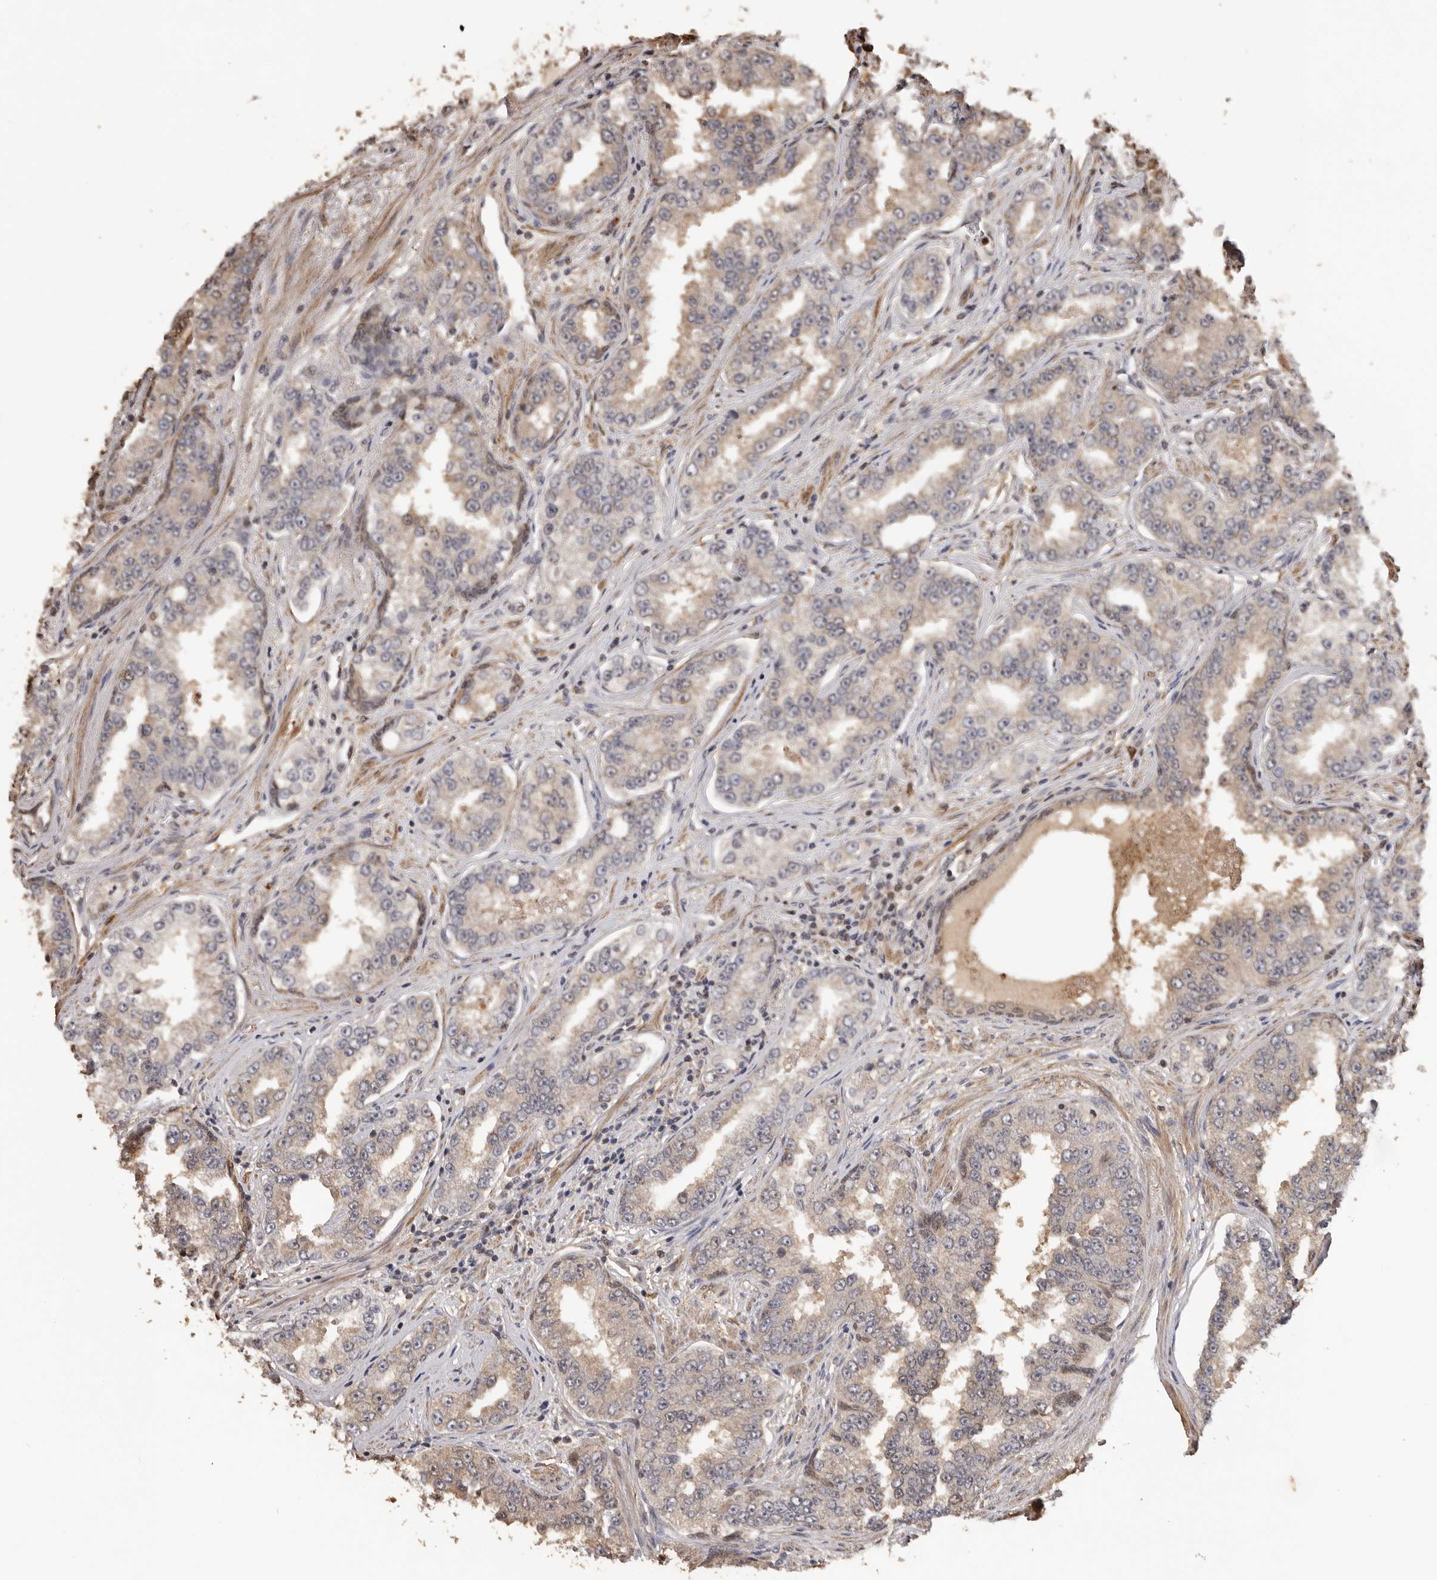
{"staining": {"intensity": "weak", "quantity": "<25%", "location": "cytoplasmic/membranous"}, "tissue": "prostate cancer", "cell_type": "Tumor cells", "image_type": "cancer", "snomed": [{"axis": "morphology", "description": "Normal tissue, NOS"}, {"axis": "morphology", "description": "Adenocarcinoma, High grade"}, {"axis": "topography", "description": "Prostate"}], "caption": "Tumor cells are negative for brown protein staining in adenocarcinoma (high-grade) (prostate). (Stains: DAB immunohistochemistry (IHC) with hematoxylin counter stain, Microscopy: brightfield microscopy at high magnification).", "gene": "KIF2B", "patient": {"sex": "male", "age": 83}}